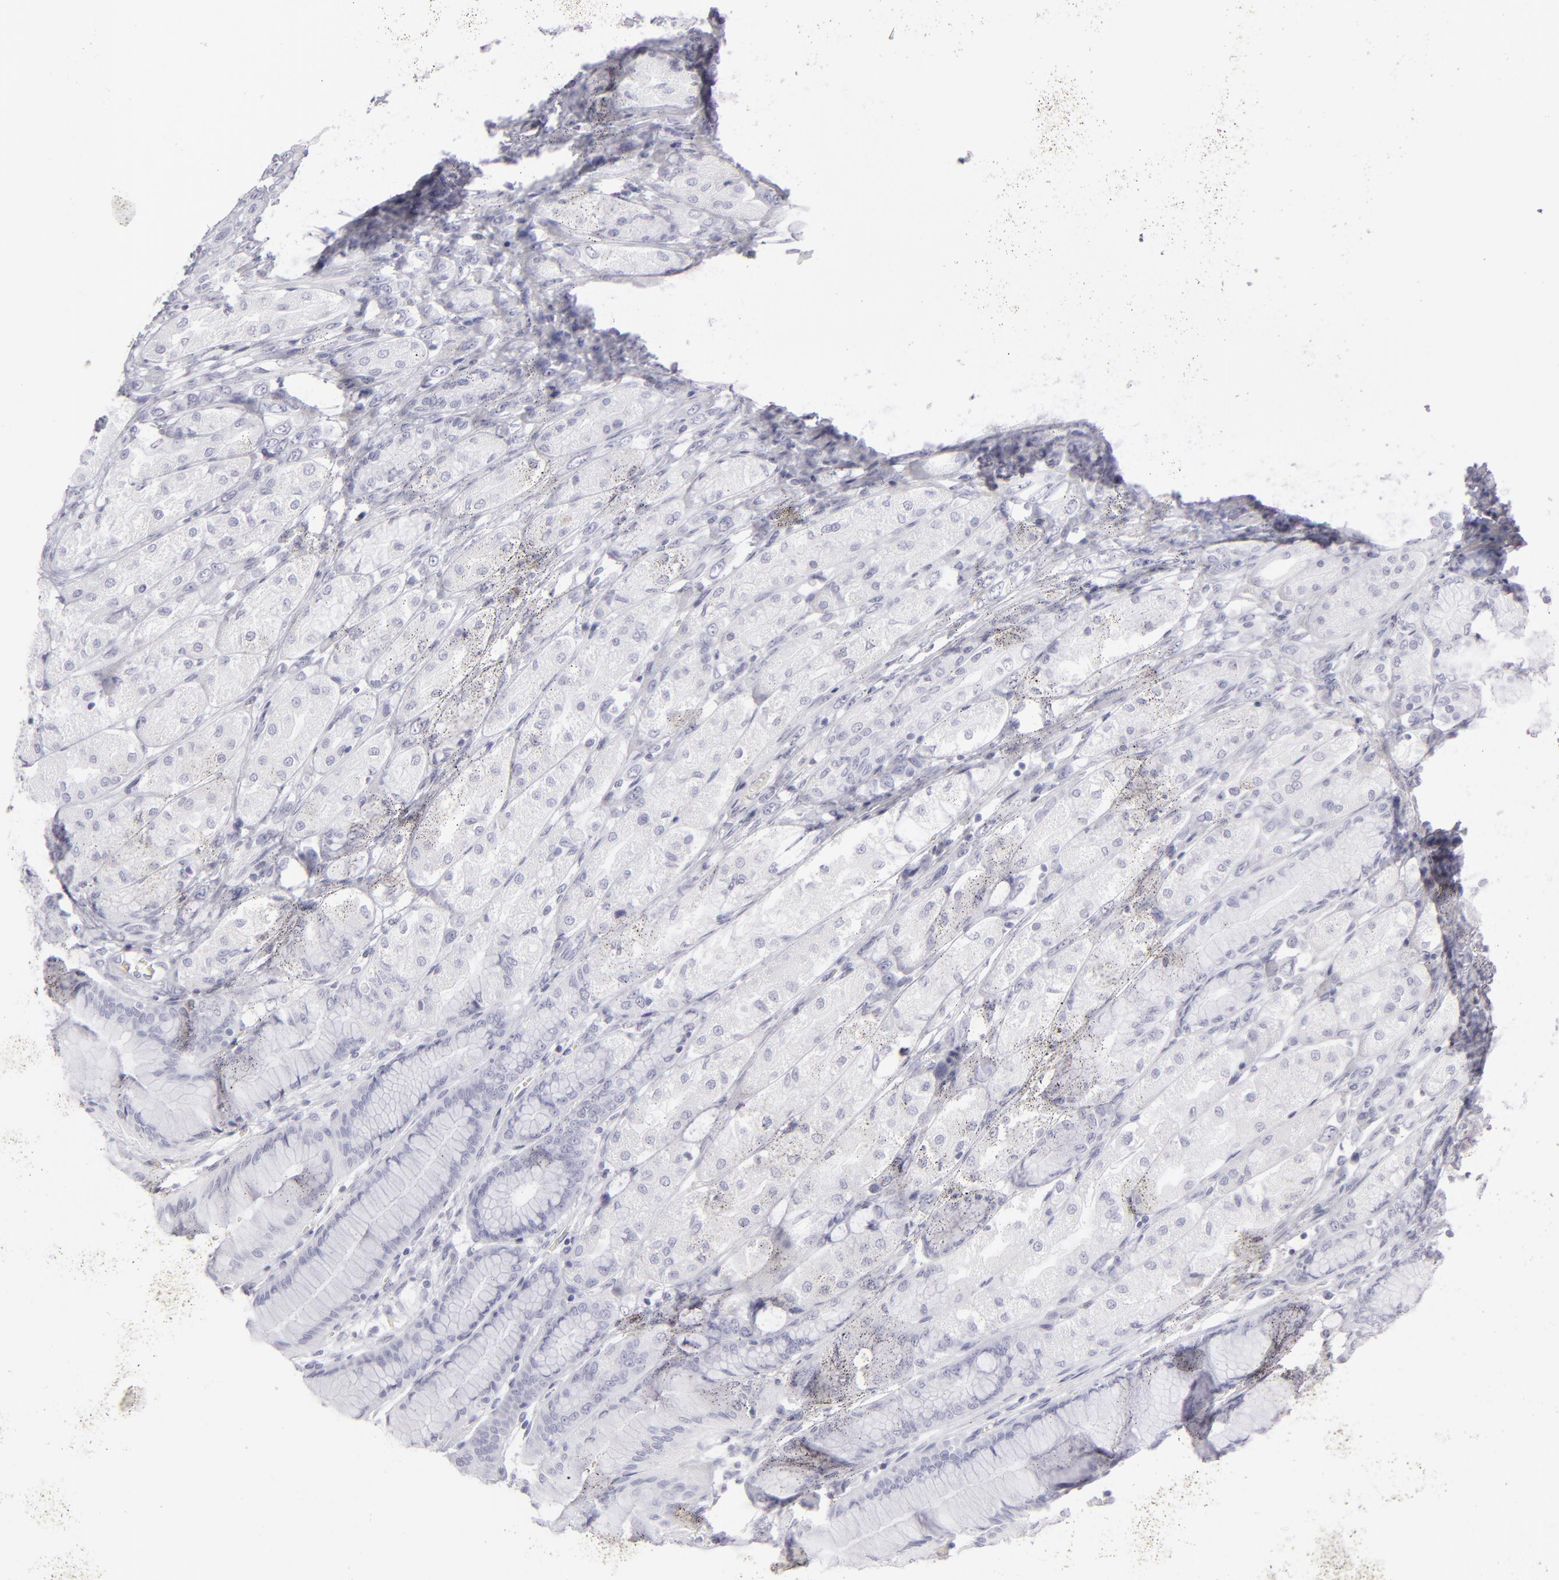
{"staining": {"intensity": "negative", "quantity": "none", "location": "none"}, "tissue": "stomach", "cell_type": "Glandular cells", "image_type": "normal", "snomed": [{"axis": "morphology", "description": "Normal tissue, NOS"}, {"axis": "morphology", "description": "Adenocarcinoma, NOS"}, {"axis": "topography", "description": "Stomach"}, {"axis": "topography", "description": "Stomach, lower"}], "caption": "Immunohistochemistry of benign stomach reveals no expression in glandular cells. The staining was performed using DAB (3,3'-diaminobenzidine) to visualize the protein expression in brown, while the nuclei were stained in blue with hematoxylin (Magnification: 20x).", "gene": "FLG", "patient": {"sex": "female", "age": 65}}